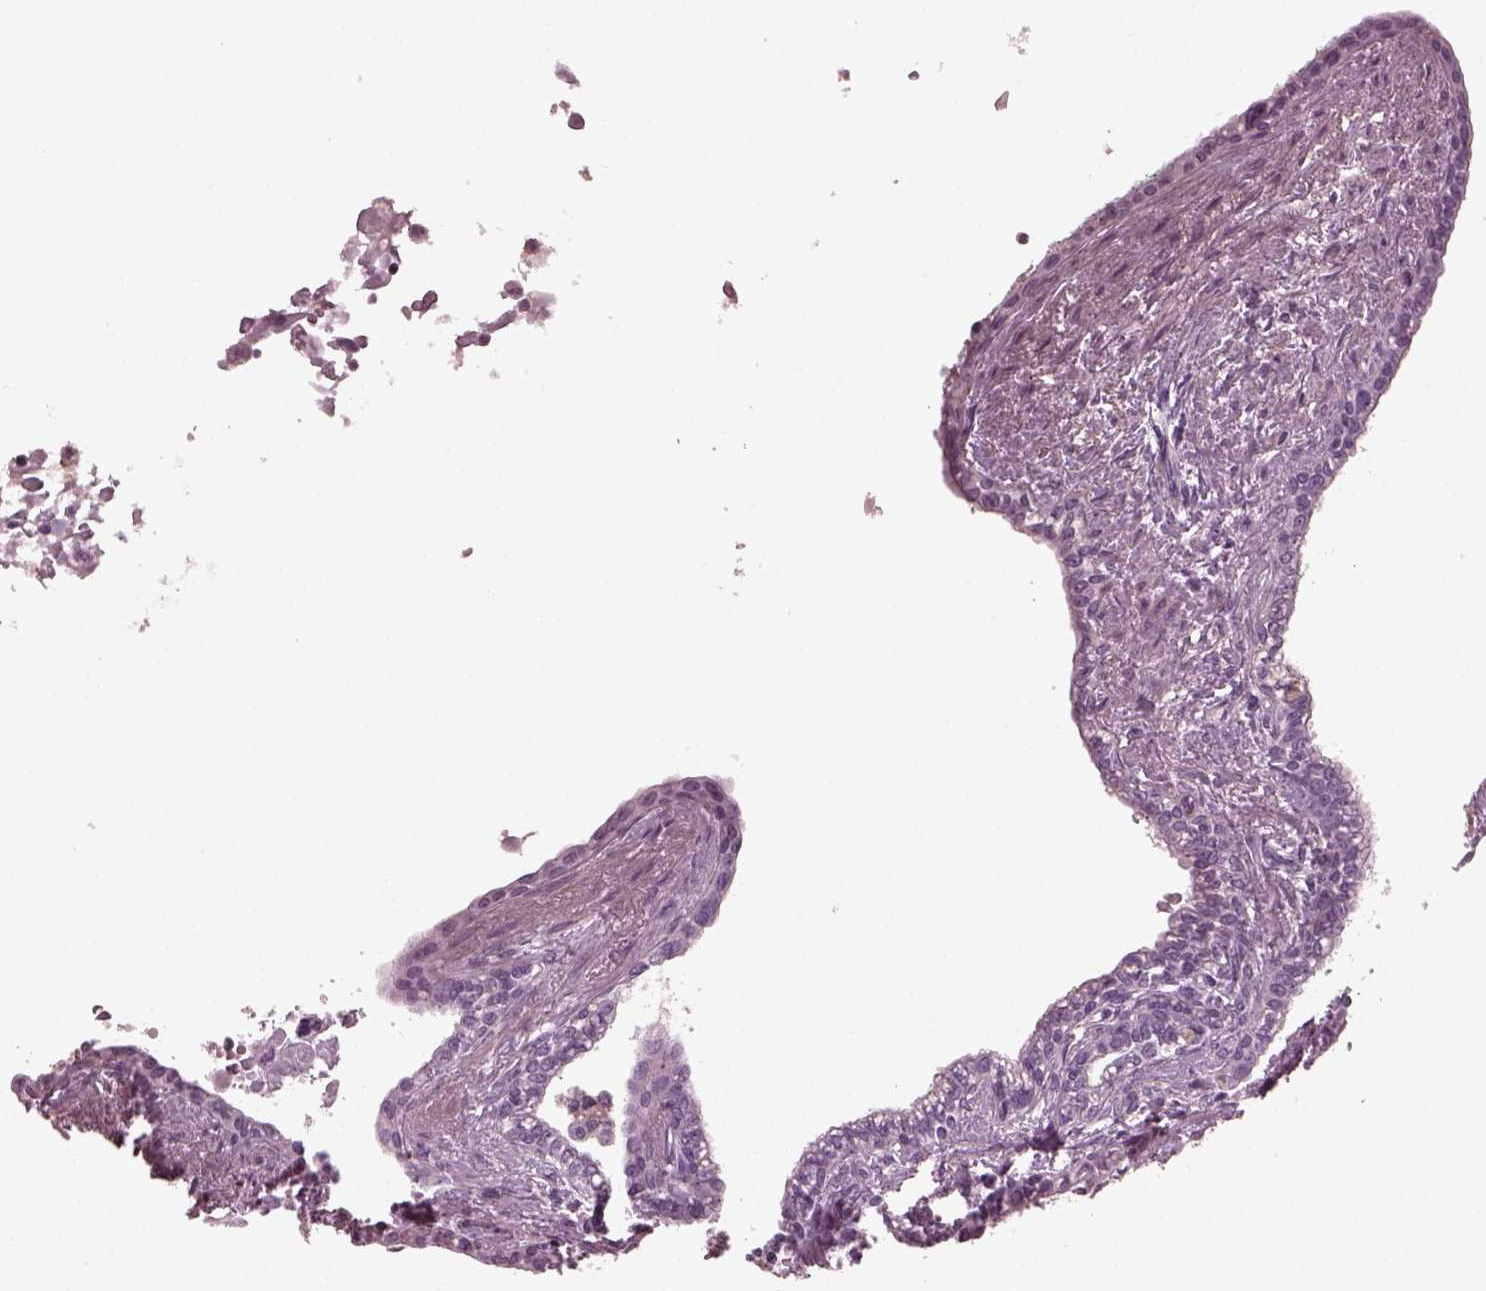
{"staining": {"intensity": "negative", "quantity": "none", "location": "none"}, "tissue": "seminal vesicle", "cell_type": "Glandular cells", "image_type": "normal", "snomed": [{"axis": "morphology", "description": "Normal tissue, NOS"}, {"axis": "morphology", "description": "Urothelial carcinoma, NOS"}, {"axis": "topography", "description": "Urinary bladder"}, {"axis": "topography", "description": "Seminal veicle"}], "caption": "Immunohistochemistry of benign seminal vesicle displays no expression in glandular cells.", "gene": "GDF11", "patient": {"sex": "male", "age": 76}}